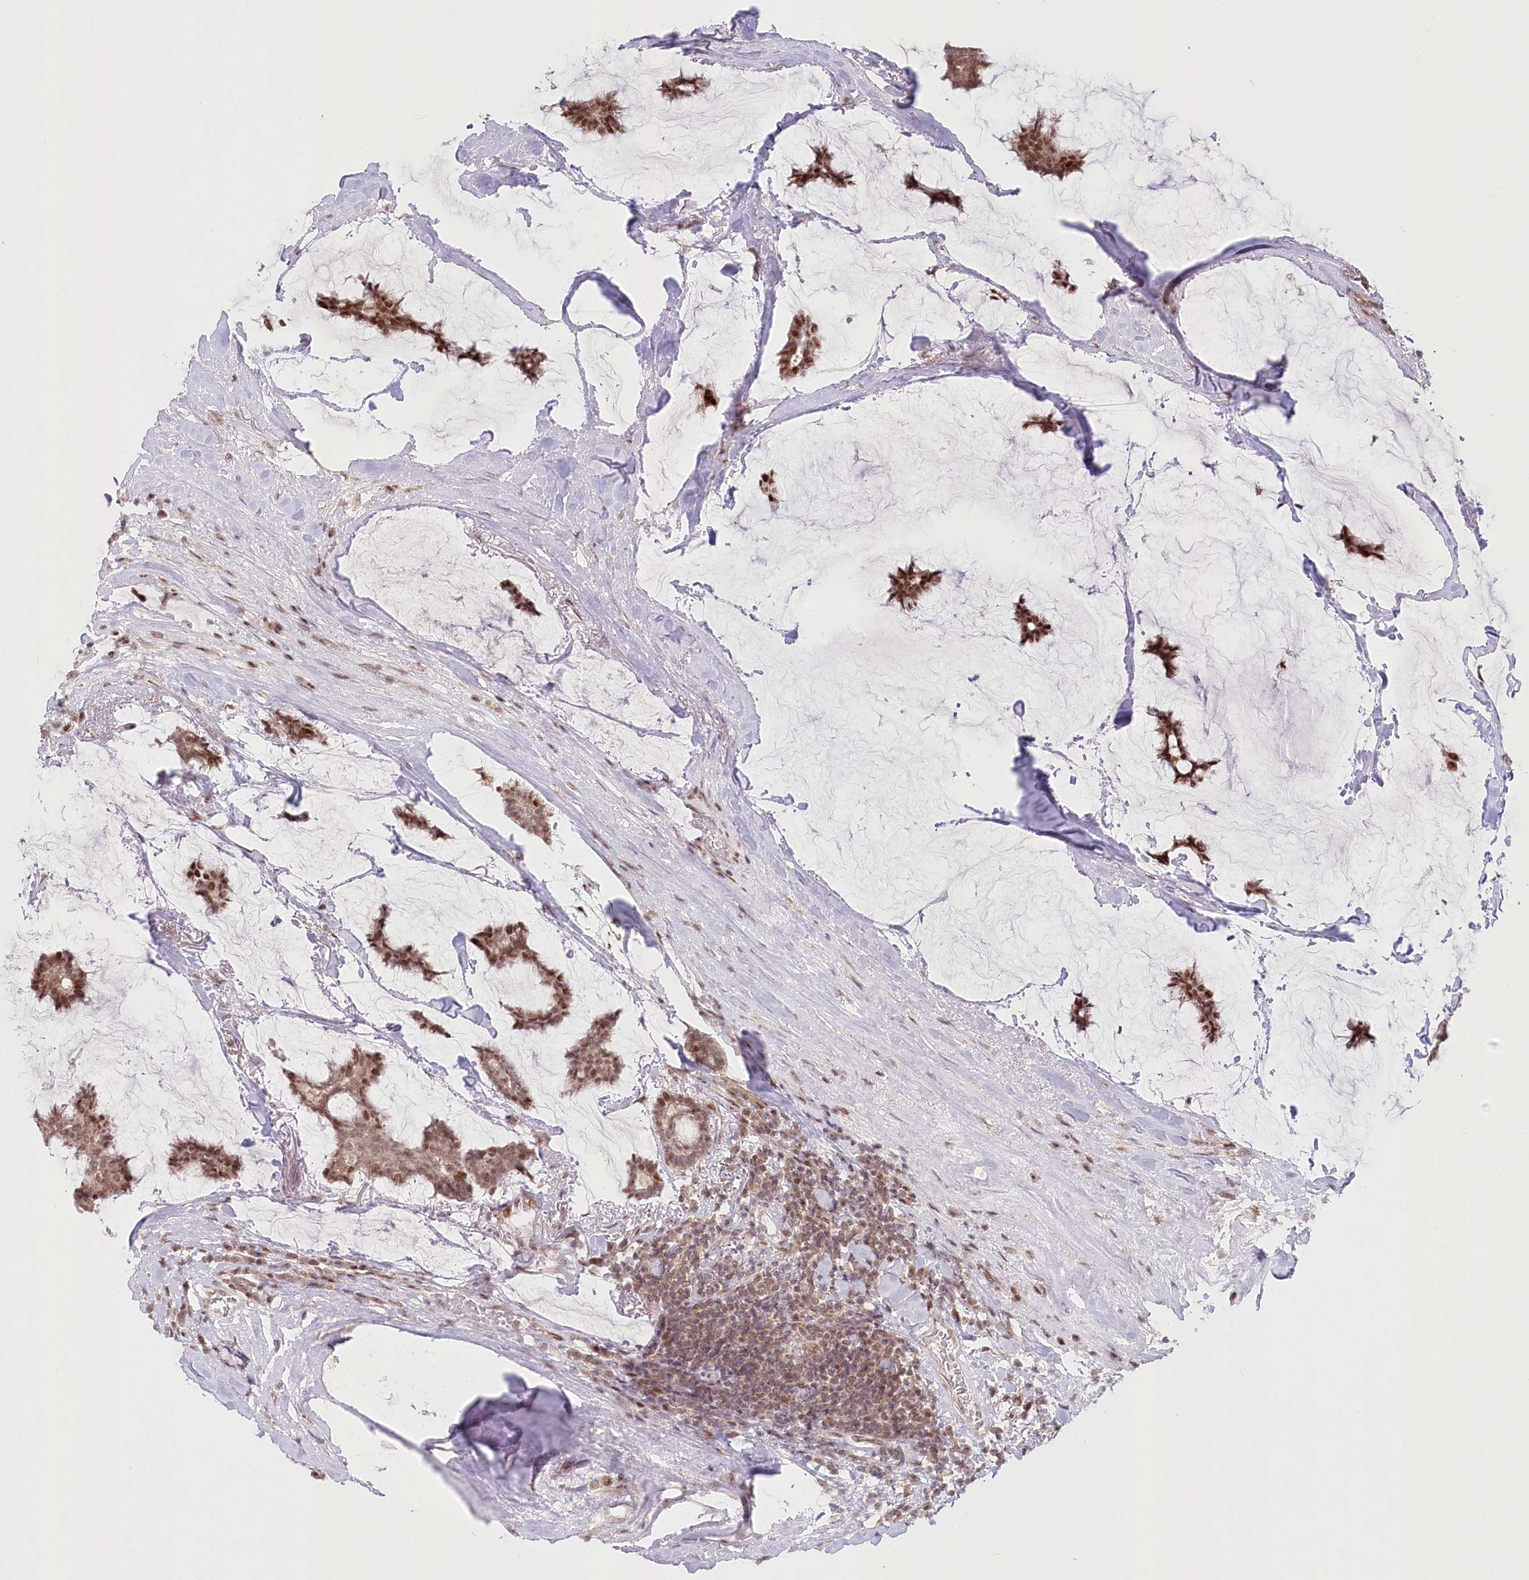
{"staining": {"intensity": "moderate", "quantity": ">75%", "location": "nuclear"}, "tissue": "breast cancer", "cell_type": "Tumor cells", "image_type": "cancer", "snomed": [{"axis": "morphology", "description": "Duct carcinoma"}, {"axis": "topography", "description": "Breast"}], "caption": "Immunohistochemical staining of infiltrating ductal carcinoma (breast) reveals medium levels of moderate nuclear expression in about >75% of tumor cells.", "gene": "PYURF", "patient": {"sex": "female", "age": 93}}